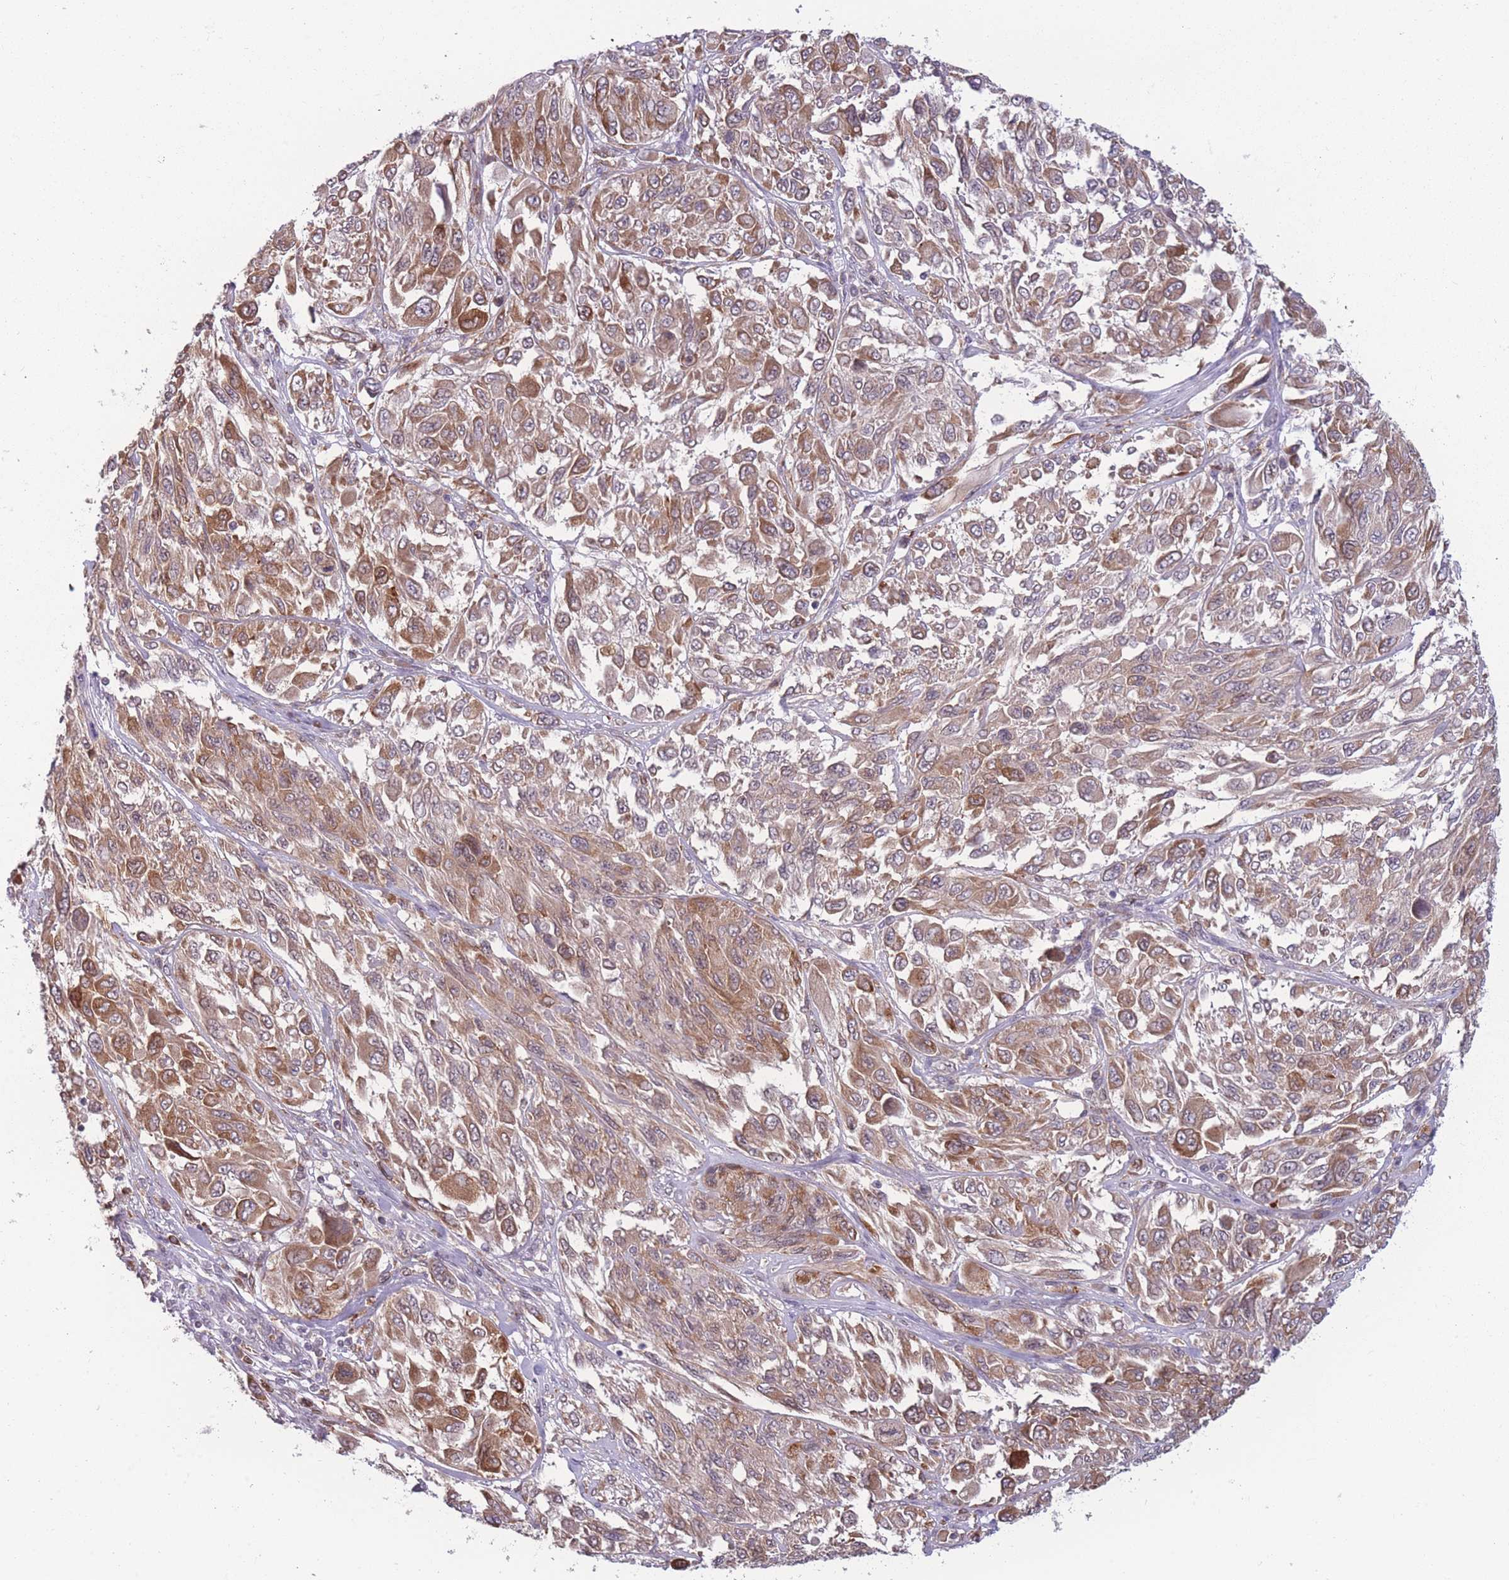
{"staining": {"intensity": "moderate", "quantity": ">75%", "location": "cytoplasmic/membranous"}, "tissue": "melanoma", "cell_type": "Tumor cells", "image_type": "cancer", "snomed": [{"axis": "morphology", "description": "Malignant melanoma, NOS"}, {"axis": "topography", "description": "Skin"}], "caption": "Malignant melanoma stained with a protein marker shows moderate staining in tumor cells.", "gene": "TMEM121", "patient": {"sex": "female", "age": 91}}